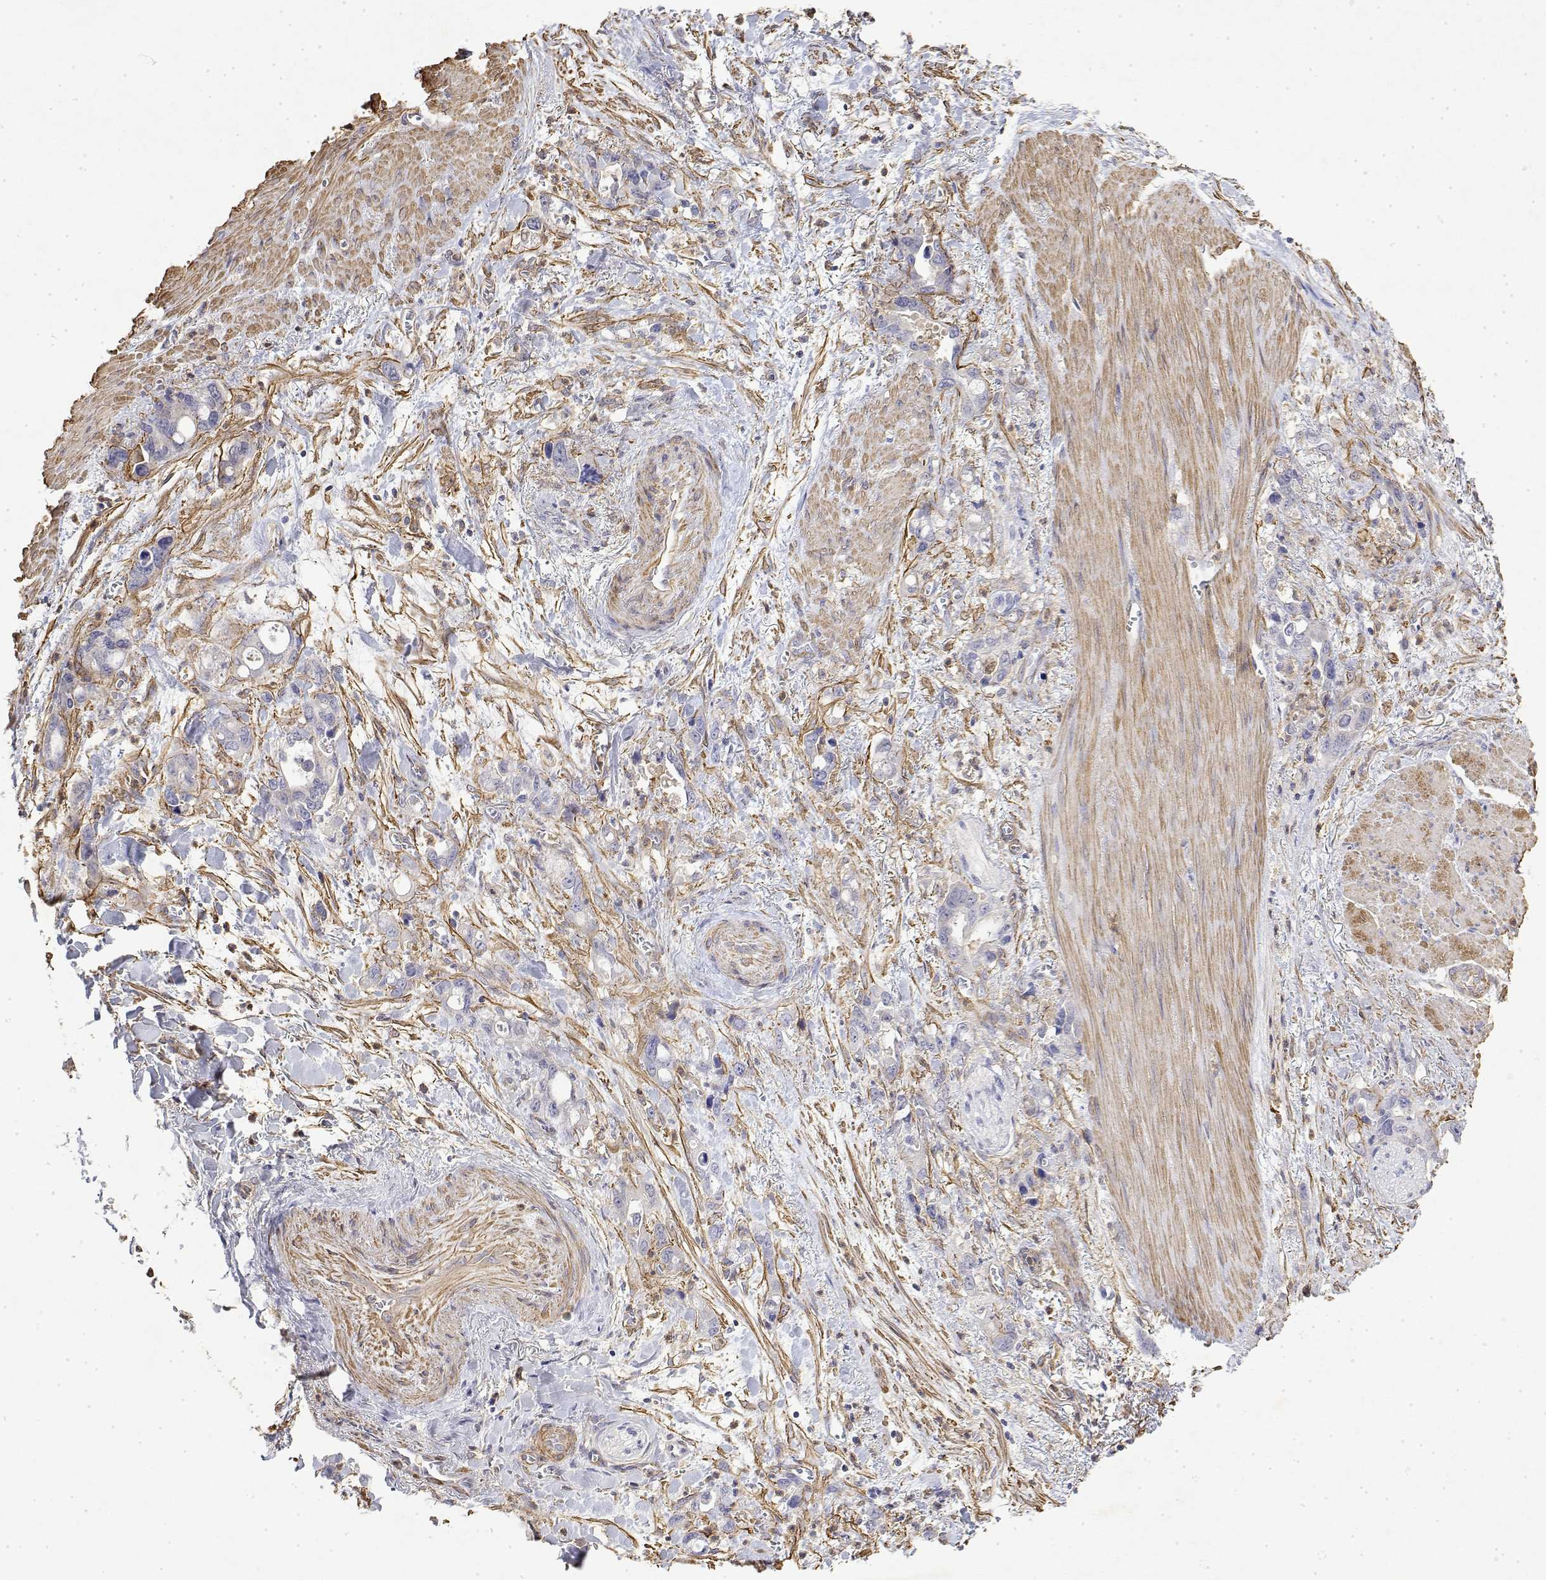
{"staining": {"intensity": "negative", "quantity": "none", "location": "none"}, "tissue": "stomach cancer", "cell_type": "Tumor cells", "image_type": "cancer", "snomed": [{"axis": "morphology", "description": "Normal tissue, NOS"}, {"axis": "morphology", "description": "Adenocarcinoma, NOS"}, {"axis": "topography", "description": "Esophagus"}, {"axis": "topography", "description": "Stomach, upper"}], "caption": "Immunohistochemical staining of stomach adenocarcinoma reveals no significant staining in tumor cells.", "gene": "SOWAHD", "patient": {"sex": "male", "age": 74}}